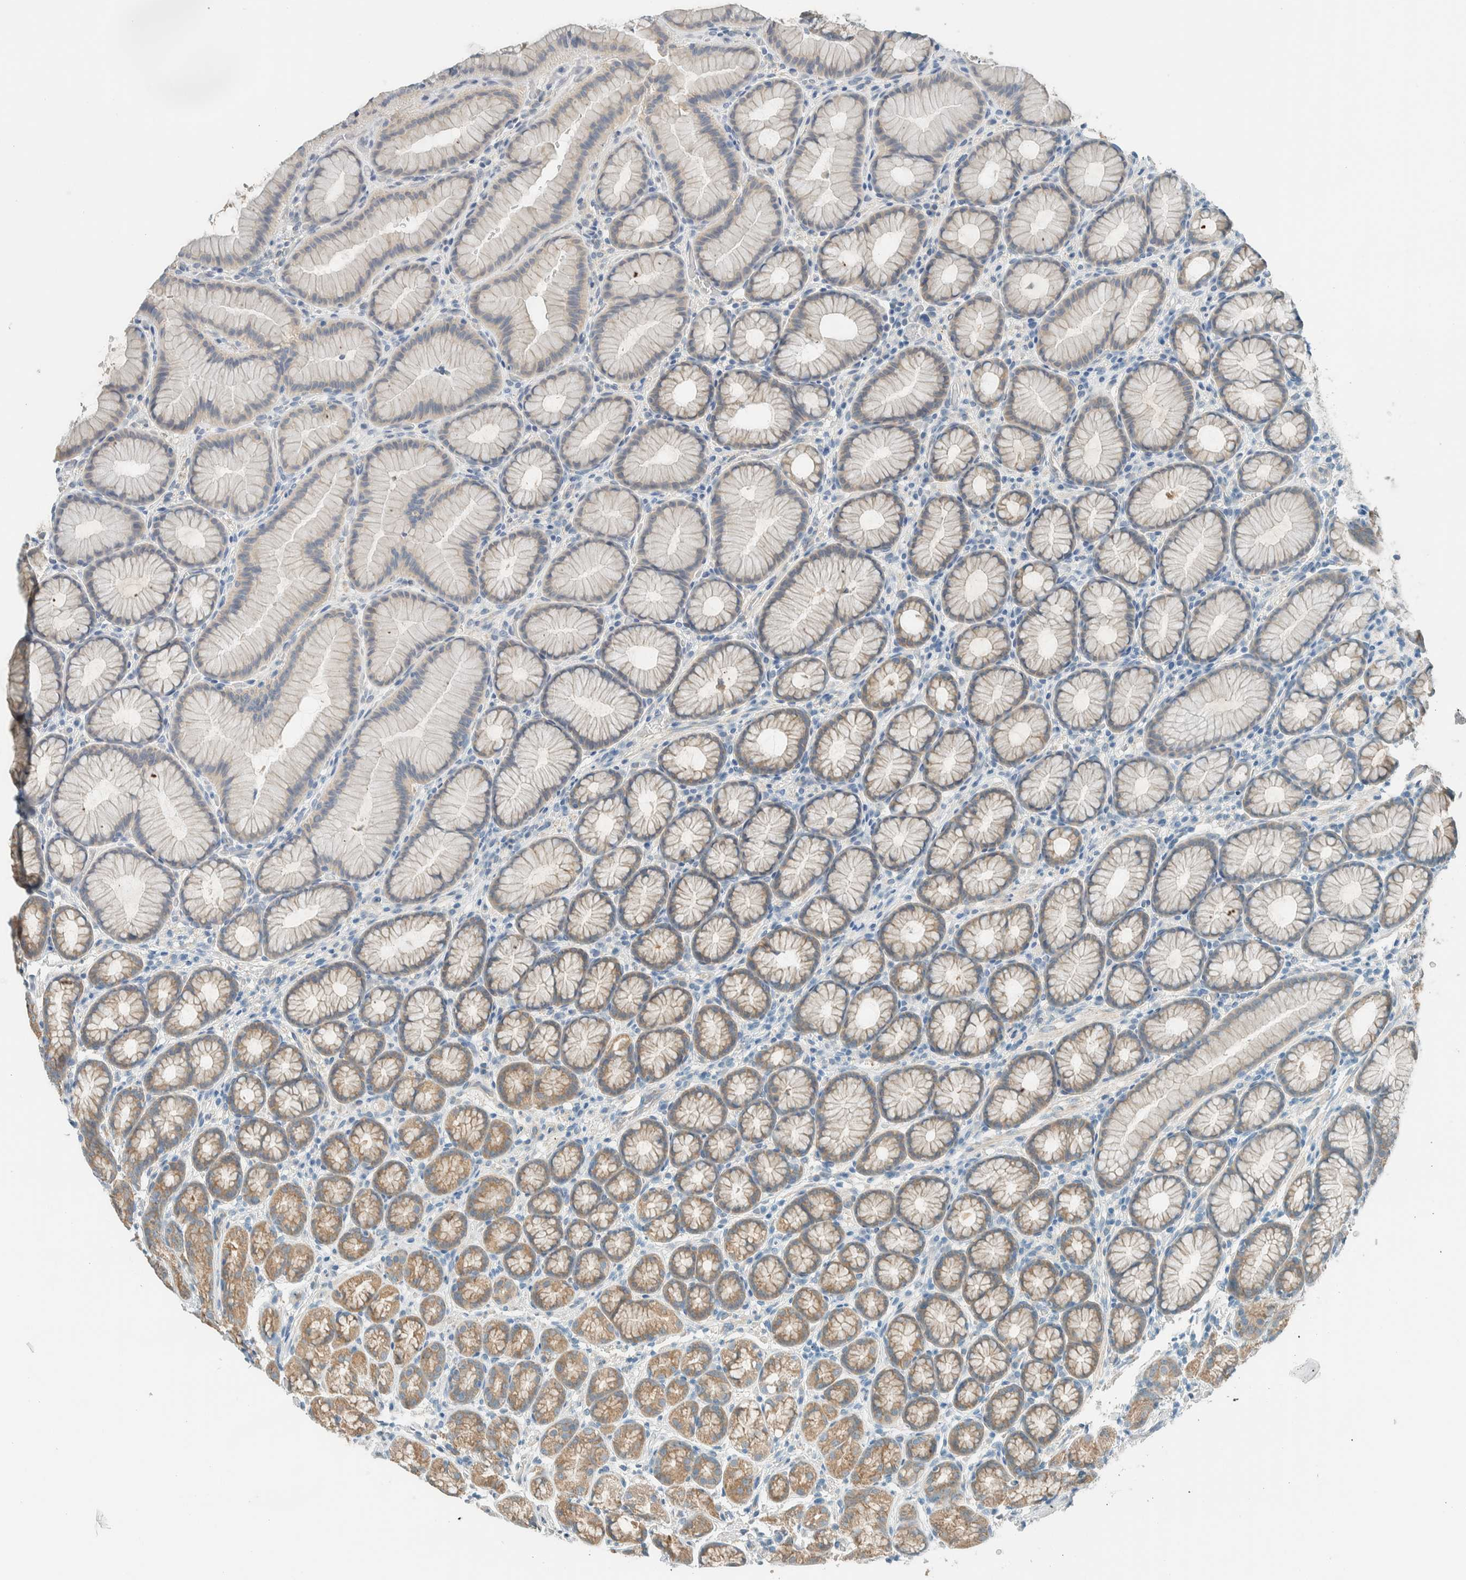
{"staining": {"intensity": "weak", "quantity": ">75%", "location": "cytoplasmic/membranous"}, "tissue": "stomach", "cell_type": "Glandular cells", "image_type": "normal", "snomed": [{"axis": "morphology", "description": "Normal tissue, NOS"}, {"axis": "topography", "description": "Stomach"}], "caption": "Immunohistochemistry (IHC) of normal stomach displays low levels of weak cytoplasmic/membranous positivity in about >75% of glandular cells. (DAB = brown stain, brightfield microscopy at high magnification).", "gene": "ALDH7A1", "patient": {"sex": "male", "age": 42}}